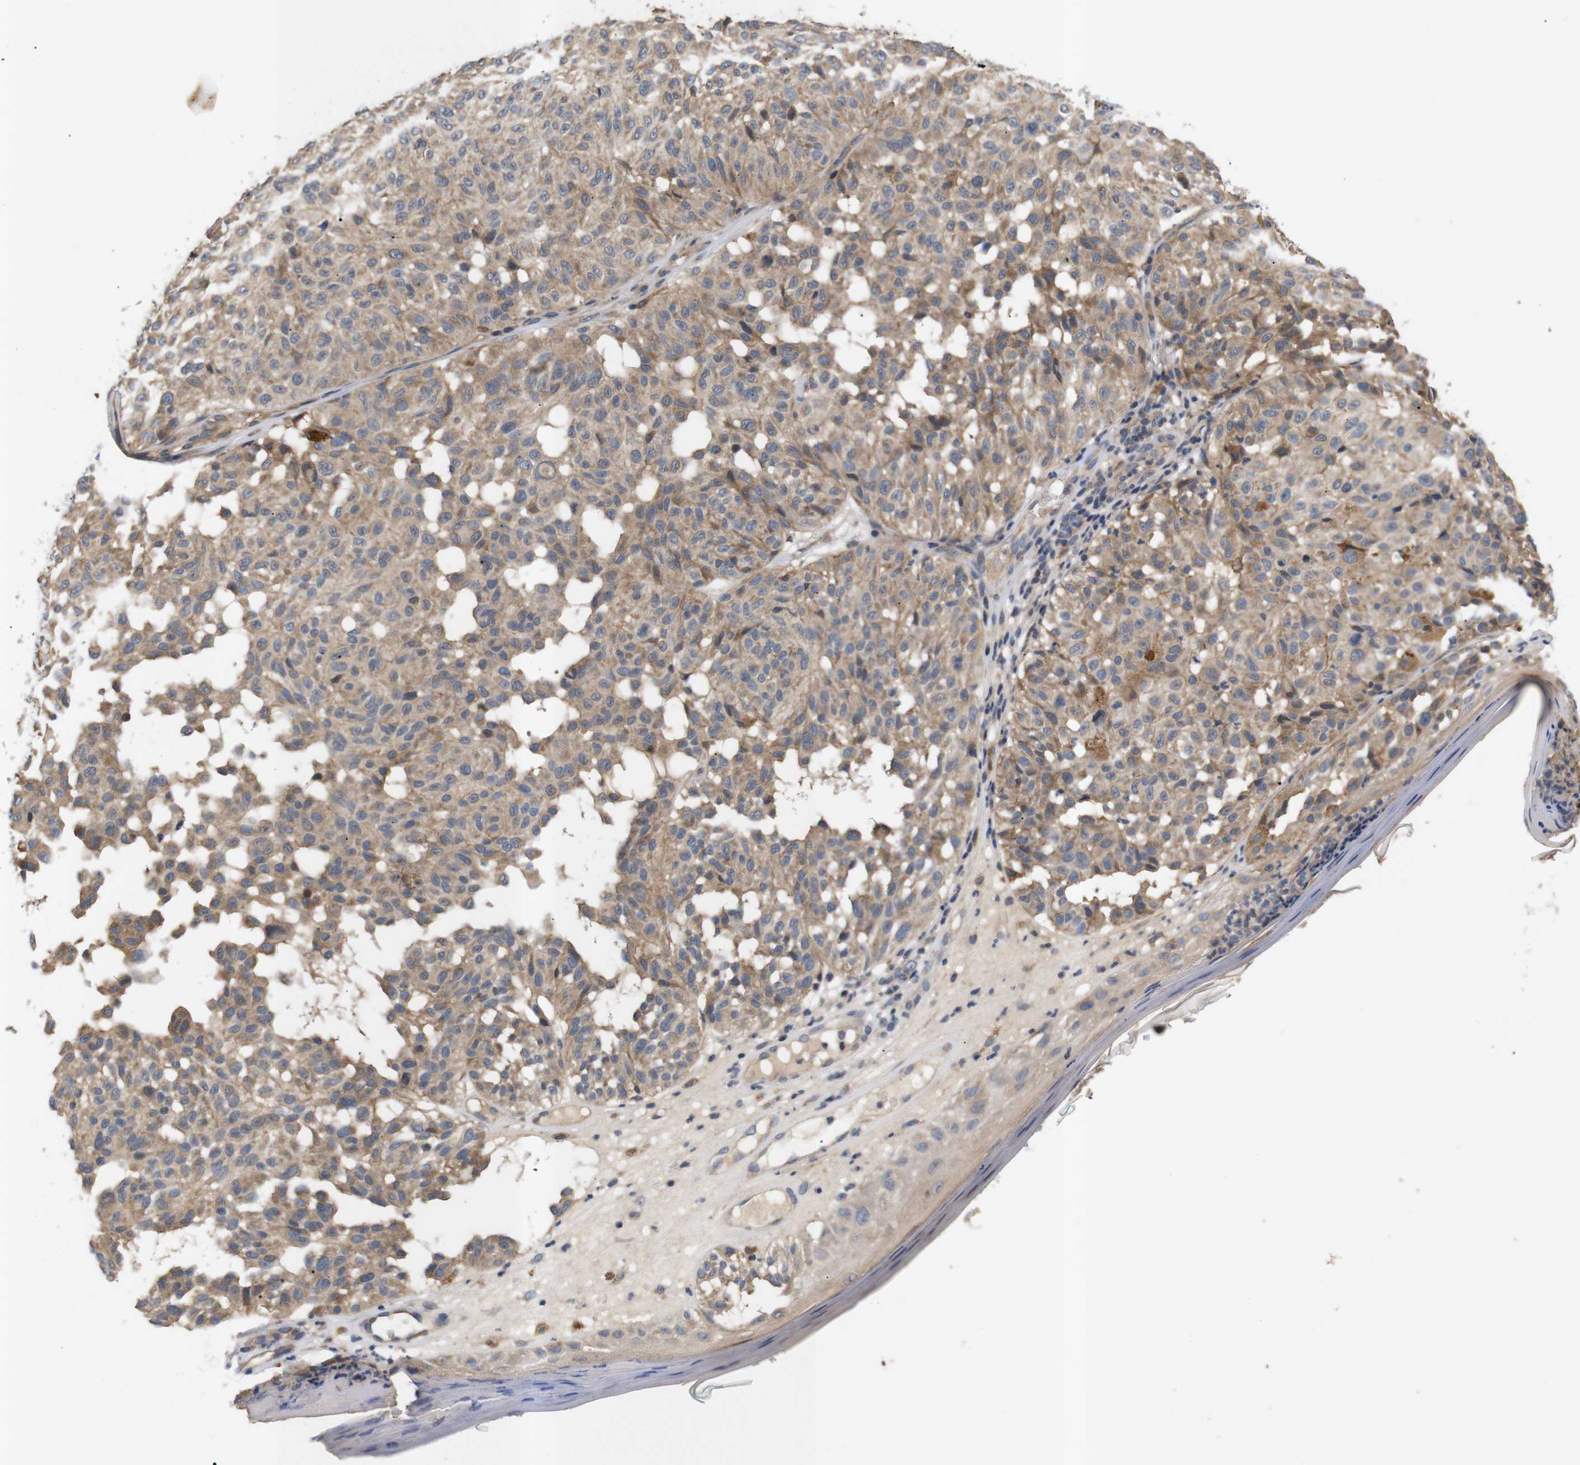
{"staining": {"intensity": "moderate", "quantity": ">75%", "location": "cytoplasmic/membranous"}, "tissue": "melanoma", "cell_type": "Tumor cells", "image_type": "cancer", "snomed": [{"axis": "morphology", "description": "Malignant melanoma, NOS"}, {"axis": "topography", "description": "Skin"}], "caption": "IHC histopathology image of melanoma stained for a protein (brown), which demonstrates medium levels of moderate cytoplasmic/membranous positivity in about >75% of tumor cells.", "gene": "RIPK1", "patient": {"sex": "female", "age": 46}}